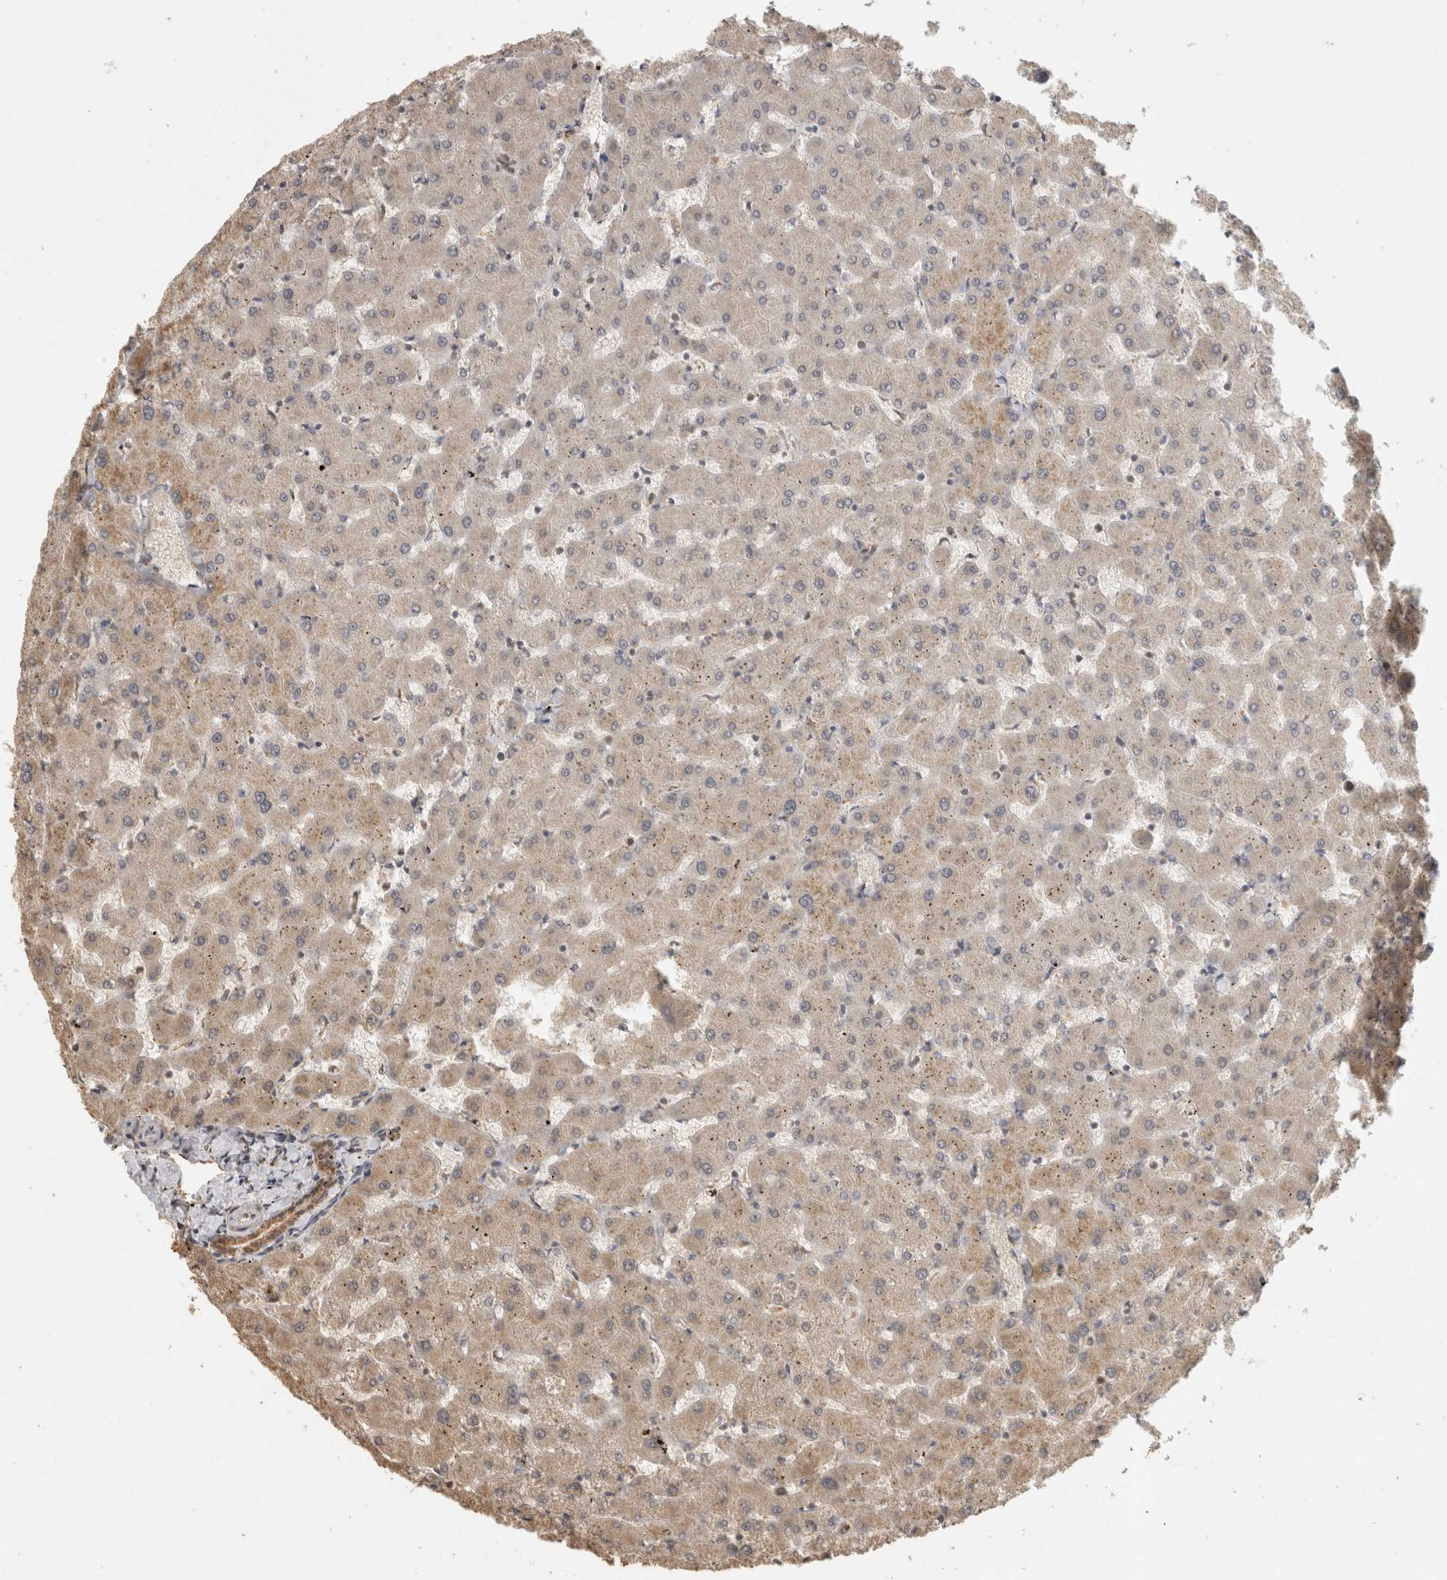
{"staining": {"intensity": "moderate", "quantity": ">75%", "location": "cytoplasmic/membranous"}, "tissue": "liver", "cell_type": "Cholangiocytes", "image_type": "normal", "snomed": [{"axis": "morphology", "description": "Normal tissue, NOS"}, {"axis": "topography", "description": "Liver"}], "caption": "The photomicrograph shows a brown stain indicating the presence of a protein in the cytoplasmic/membranous of cholangiocytes in liver.", "gene": "BNIP3L", "patient": {"sex": "female", "age": 63}}